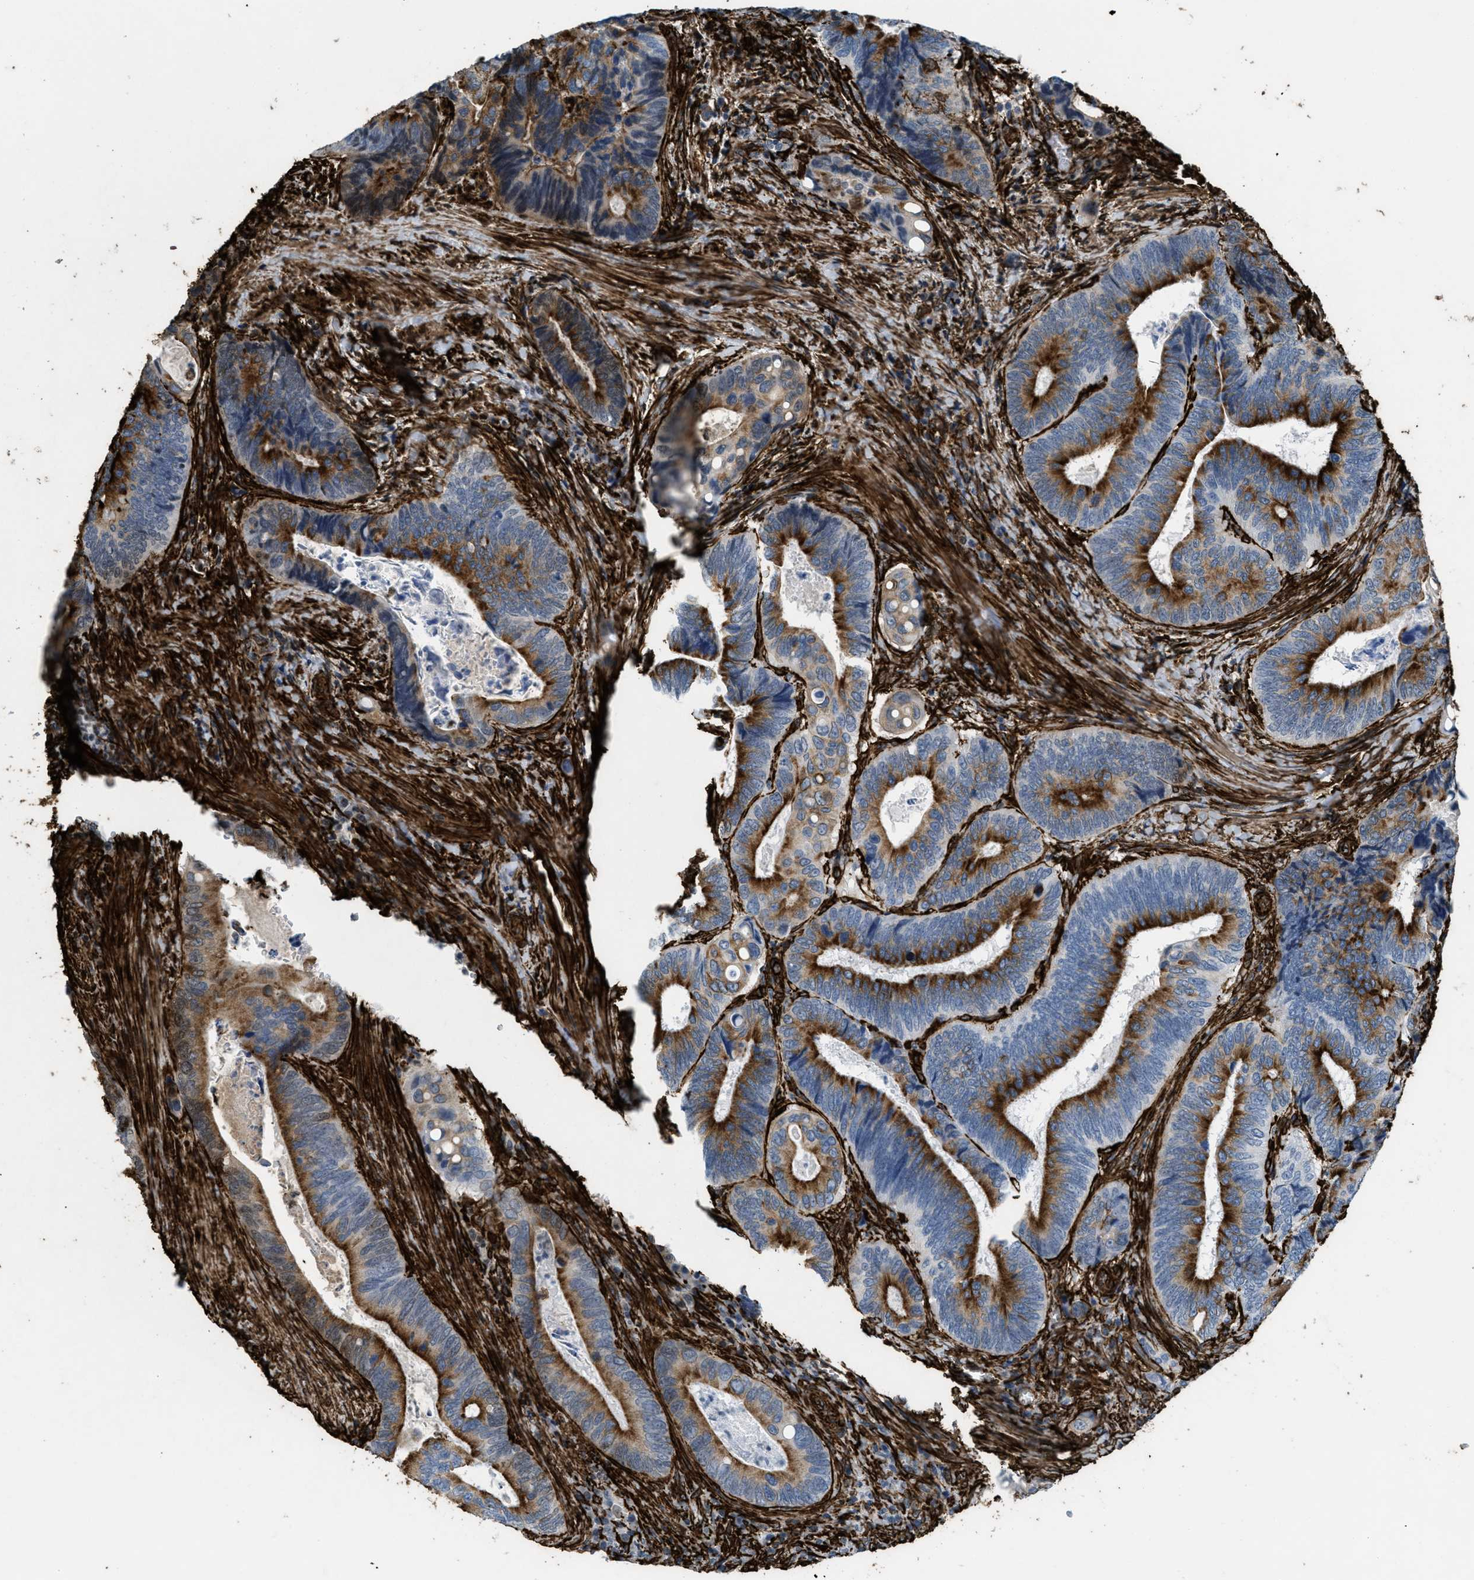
{"staining": {"intensity": "strong", "quantity": "25%-75%", "location": "cytoplasmic/membranous"}, "tissue": "colorectal cancer", "cell_type": "Tumor cells", "image_type": "cancer", "snomed": [{"axis": "morphology", "description": "Inflammation, NOS"}, {"axis": "morphology", "description": "Adenocarcinoma, NOS"}, {"axis": "topography", "description": "Colon"}], "caption": "Human adenocarcinoma (colorectal) stained with a protein marker shows strong staining in tumor cells.", "gene": "CALD1", "patient": {"sex": "male", "age": 72}}